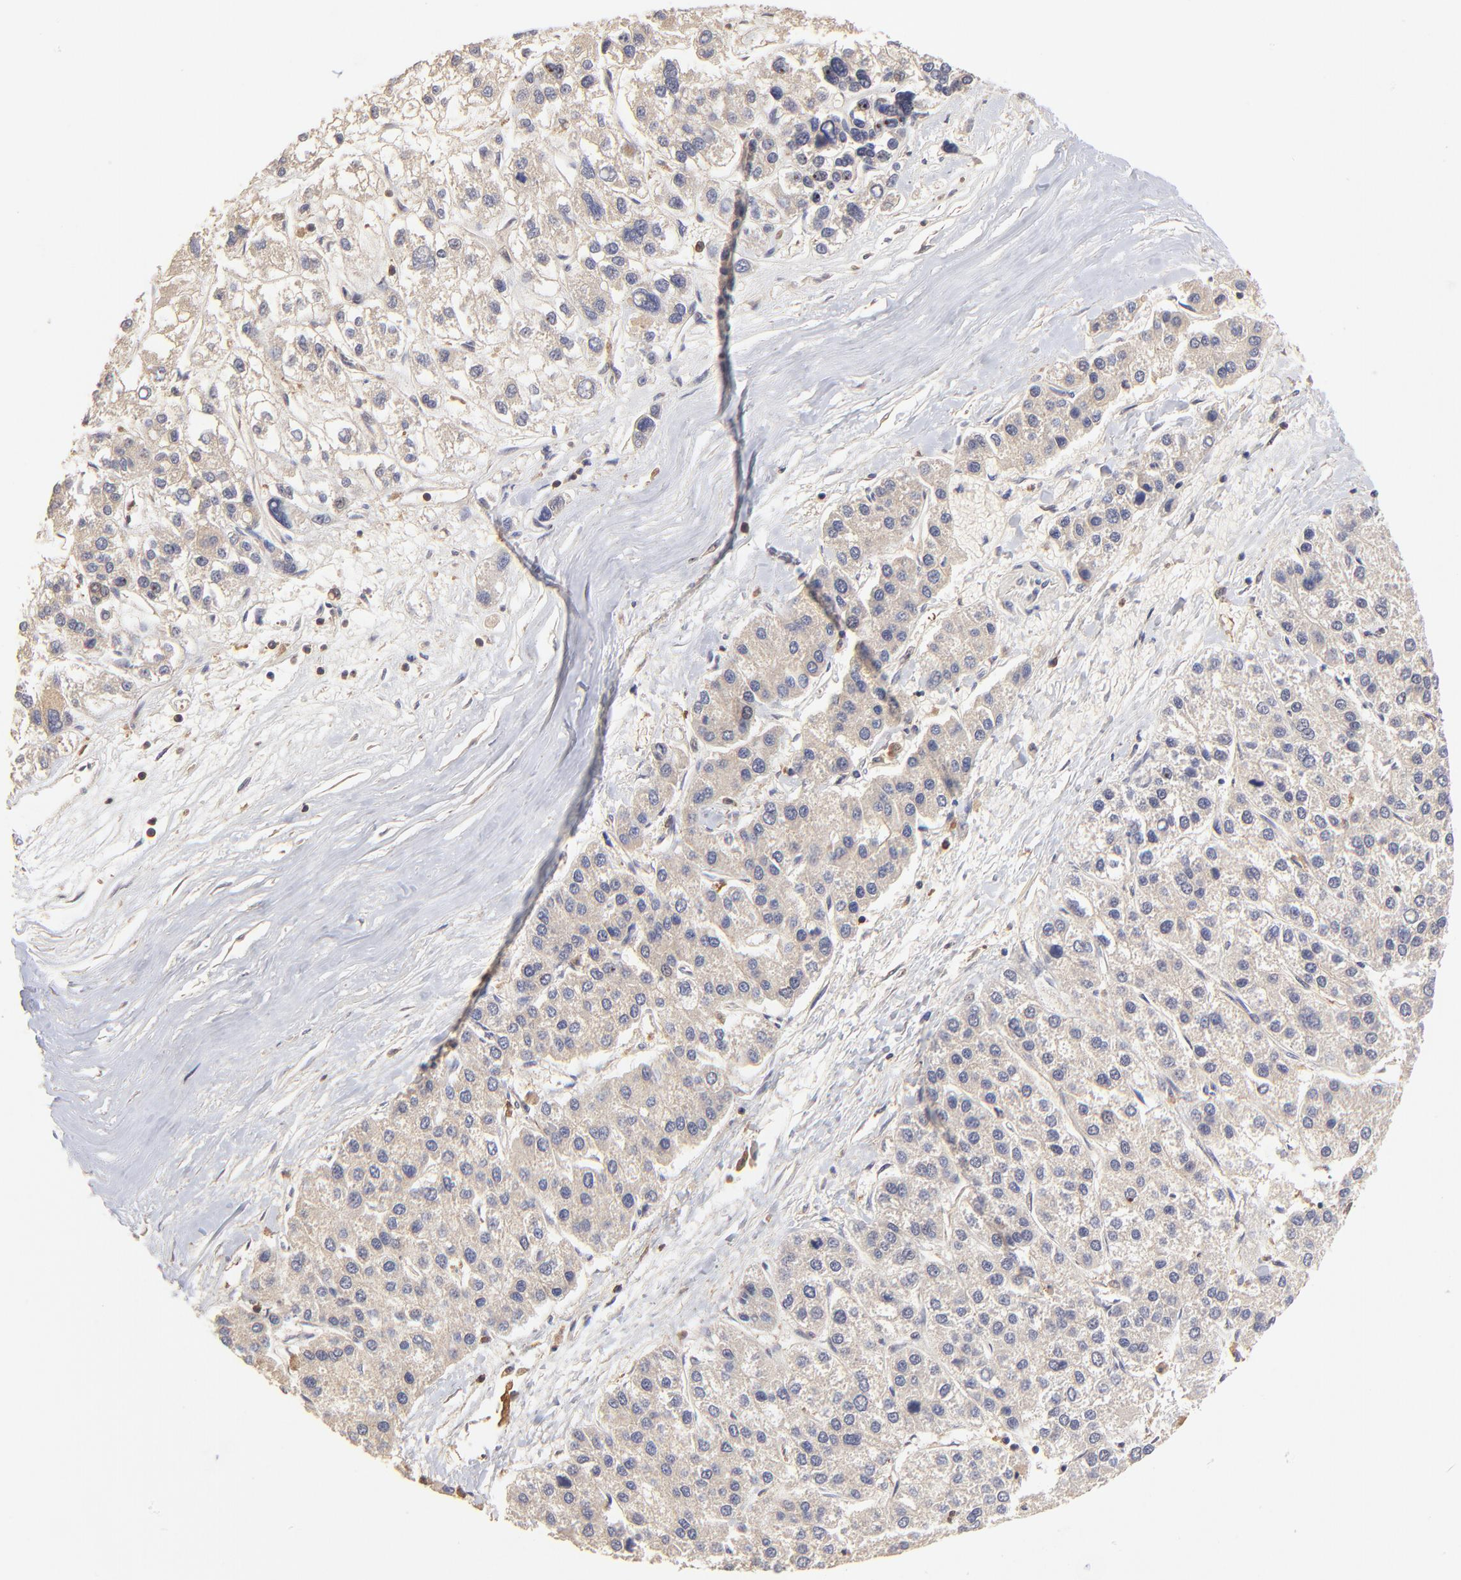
{"staining": {"intensity": "weak", "quantity": ">75%", "location": "cytoplasmic/membranous"}, "tissue": "liver cancer", "cell_type": "Tumor cells", "image_type": "cancer", "snomed": [{"axis": "morphology", "description": "Carcinoma, Hepatocellular, NOS"}, {"axis": "topography", "description": "Liver"}], "caption": "Protein analysis of liver cancer tissue shows weak cytoplasmic/membranous expression in approximately >75% of tumor cells.", "gene": "STON2", "patient": {"sex": "female", "age": 85}}